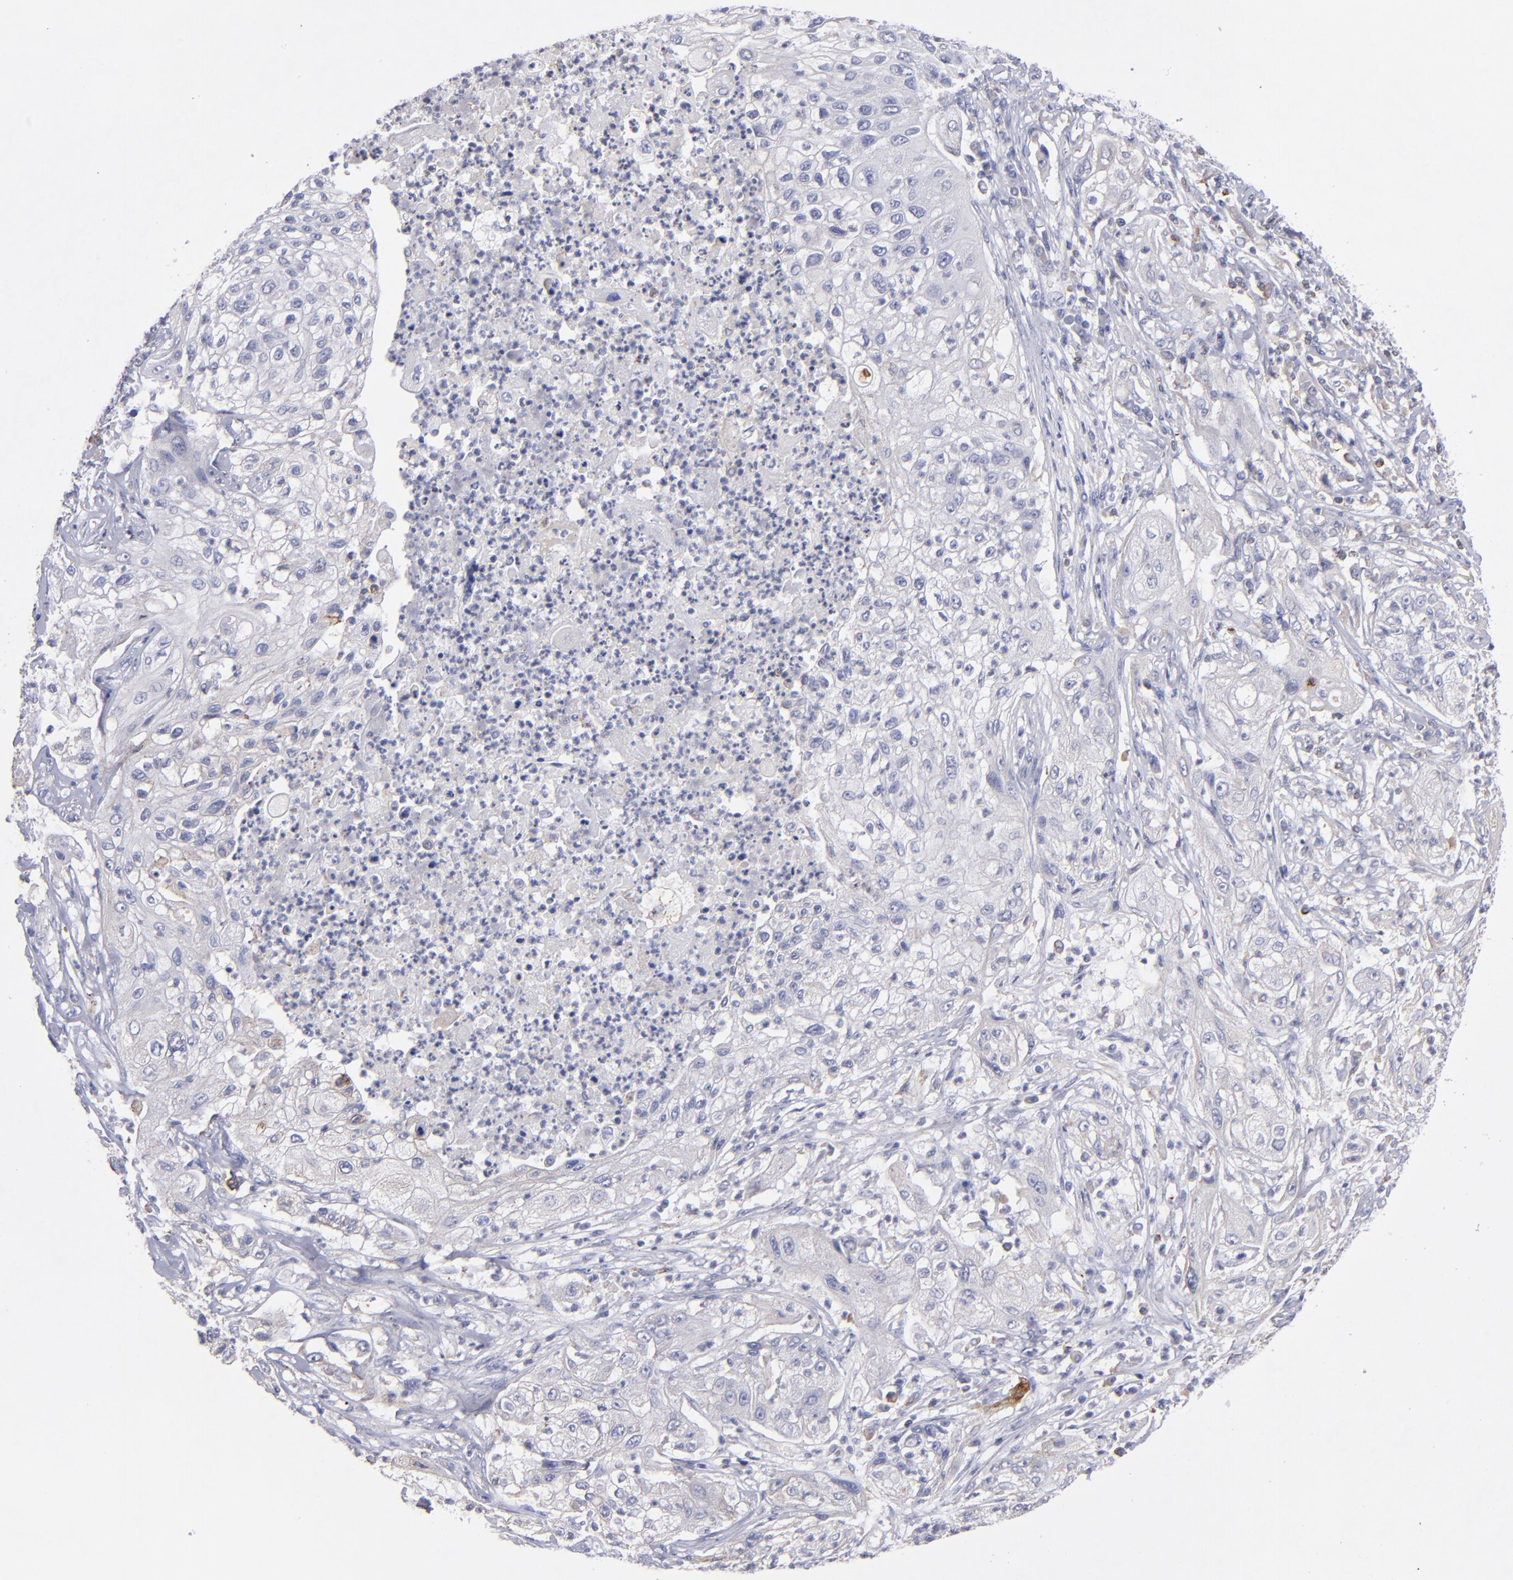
{"staining": {"intensity": "negative", "quantity": "none", "location": "none"}, "tissue": "lung cancer", "cell_type": "Tumor cells", "image_type": "cancer", "snomed": [{"axis": "morphology", "description": "Inflammation, NOS"}, {"axis": "morphology", "description": "Squamous cell carcinoma, NOS"}, {"axis": "topography", "description": "Lymph node"}, {"axis": "topography", "description": "Soft tissue"}, {"axis": "topography", "description": "Lung"}], "caption": "Tumor cells are negative for protein expression in human lung cancer.", "gene": "MFGE8", "patient": {"sex": "male", "age": 66}}